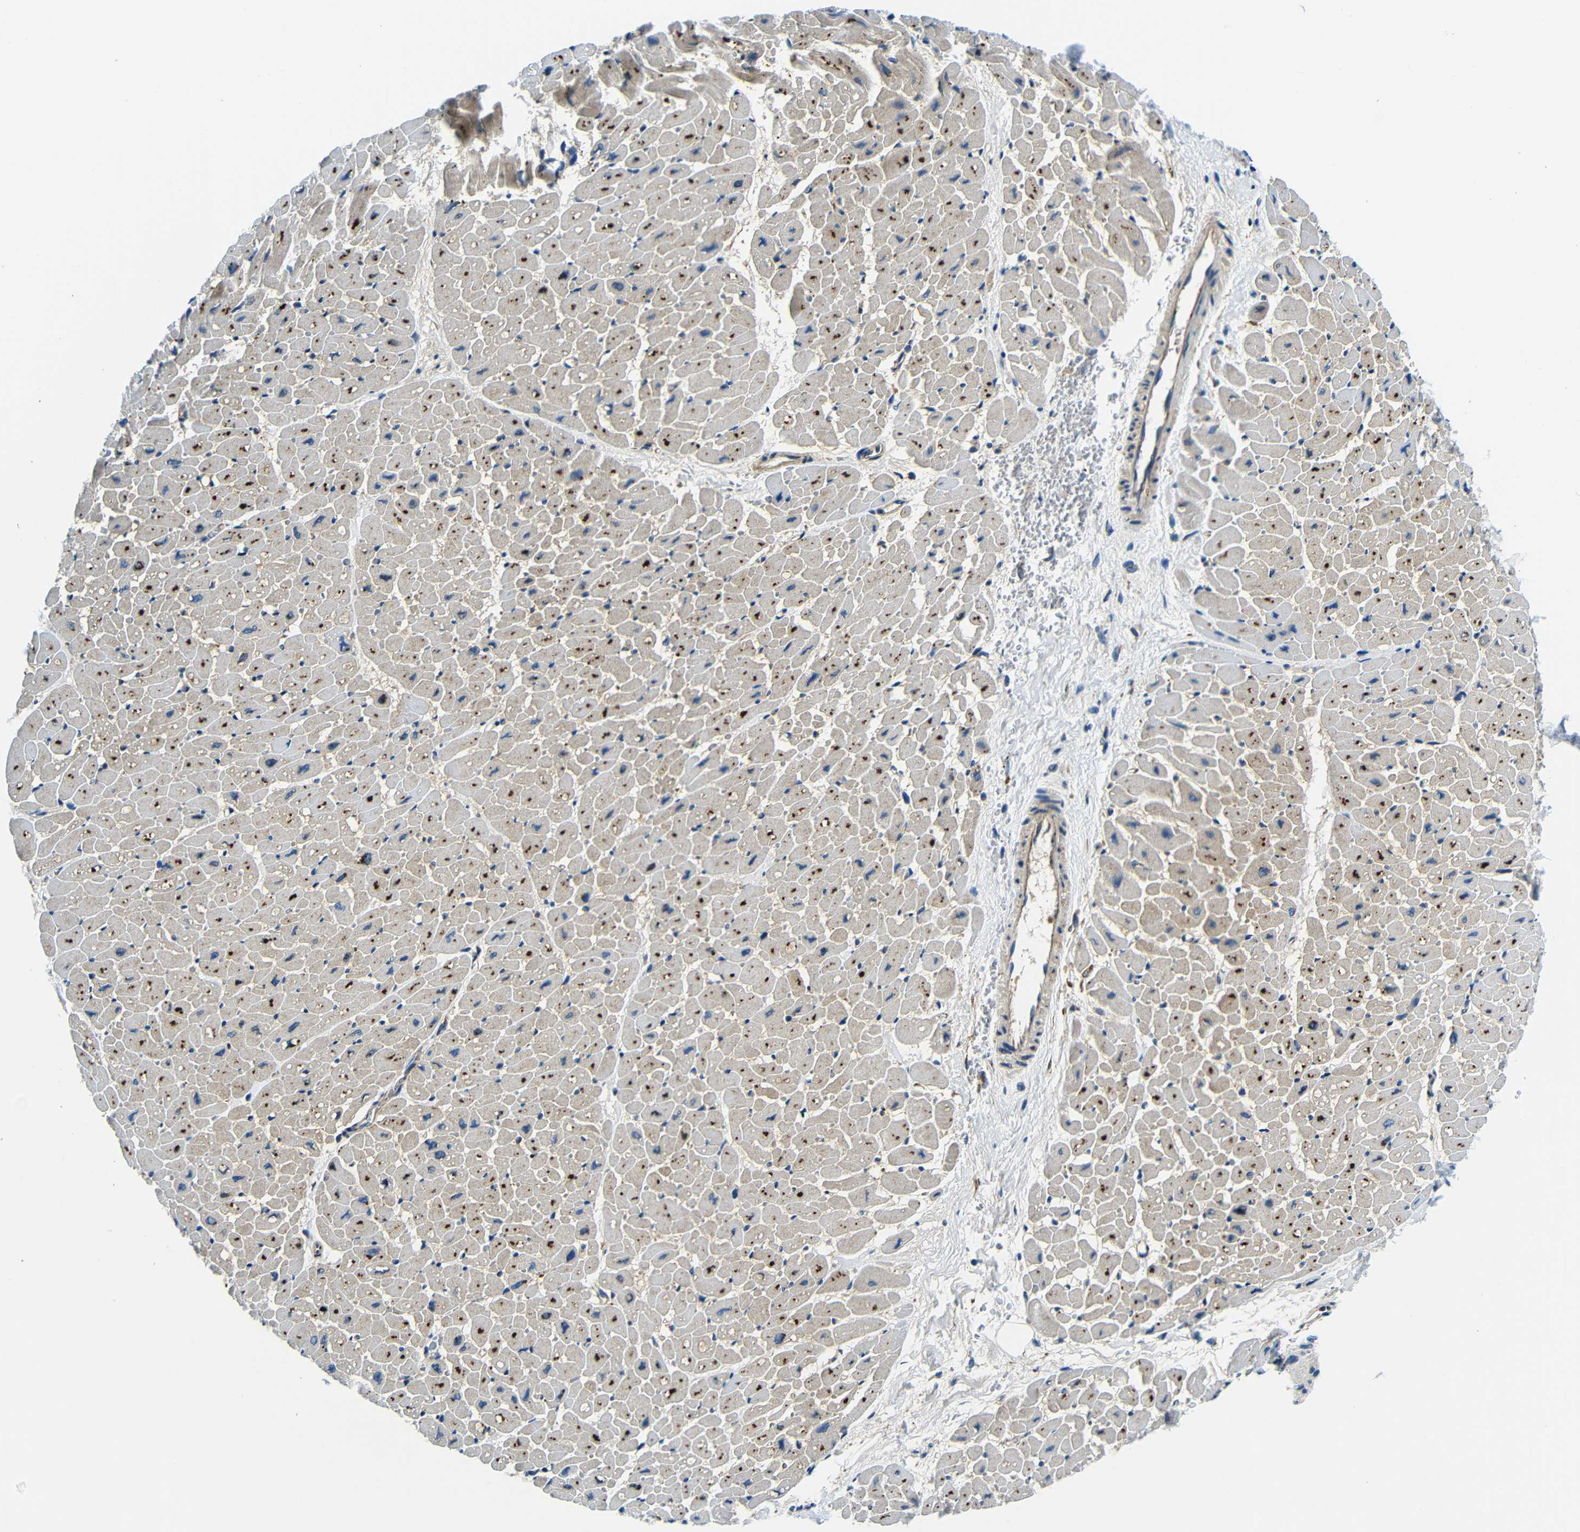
{"staining": {"intensity": "strong", "quantity": ">75%", "location": "cytoplasmic/membranous"}, "tissue": "heart muscle", "cell_type": "Cardiomyocytes", "image_type": "normal", "snomed": [{"axis": "morphology", "description": "Normal tissue, NOS"}, {"axis": "topography", "description": "Heart"}], "caption": "Immunohistochemical staining of normal human heart muscle exhibits strong cytoplasmic/membranous protein staining in about >75% of cardiomyocytes.", "gene": "USO1", "patient": {"sex": "male", "age": 45}}